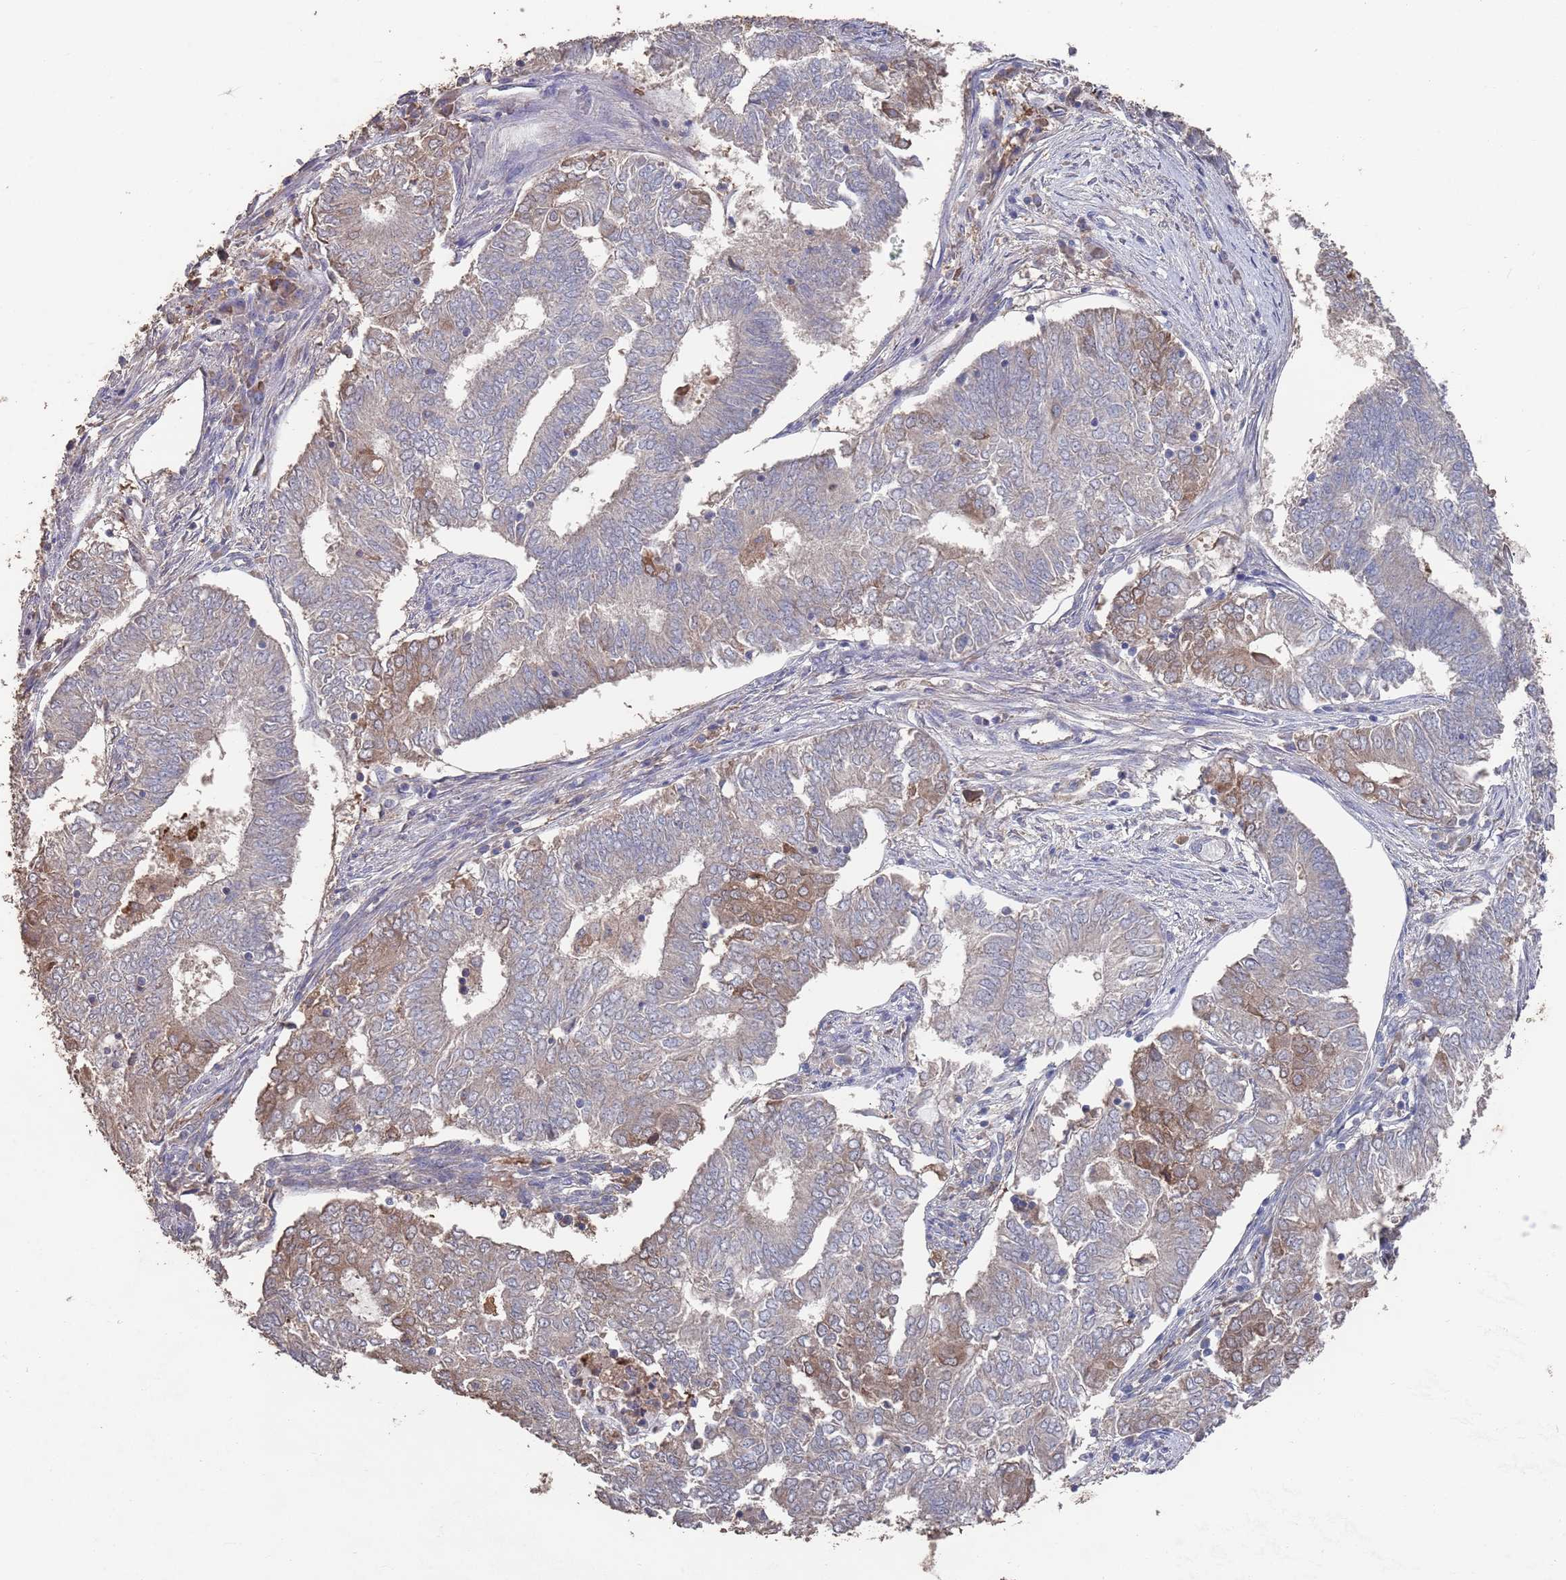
{"staining": {"intensity": "moderate", "quantity": "<25%", "location": "cytoplasmic/membranous"}, "tissue": "endometrial cancer", "cell_type": "Tumor cells", "image_type": "cancer", "snomed": [{"axis": "morphology", "description": "Adenocarcinoma, NOS"}, {"axis": "topography", "description": "Endometrium"}], "caption": "The micrograph displays staining of endometrial cancer (adenocarcinoma), revealing moderate cytoplasmic/membranous protein positivity (brown color) within tumor cells.", "gene": "BTBD18", "patient": {"sex": "female", "age": 62}}